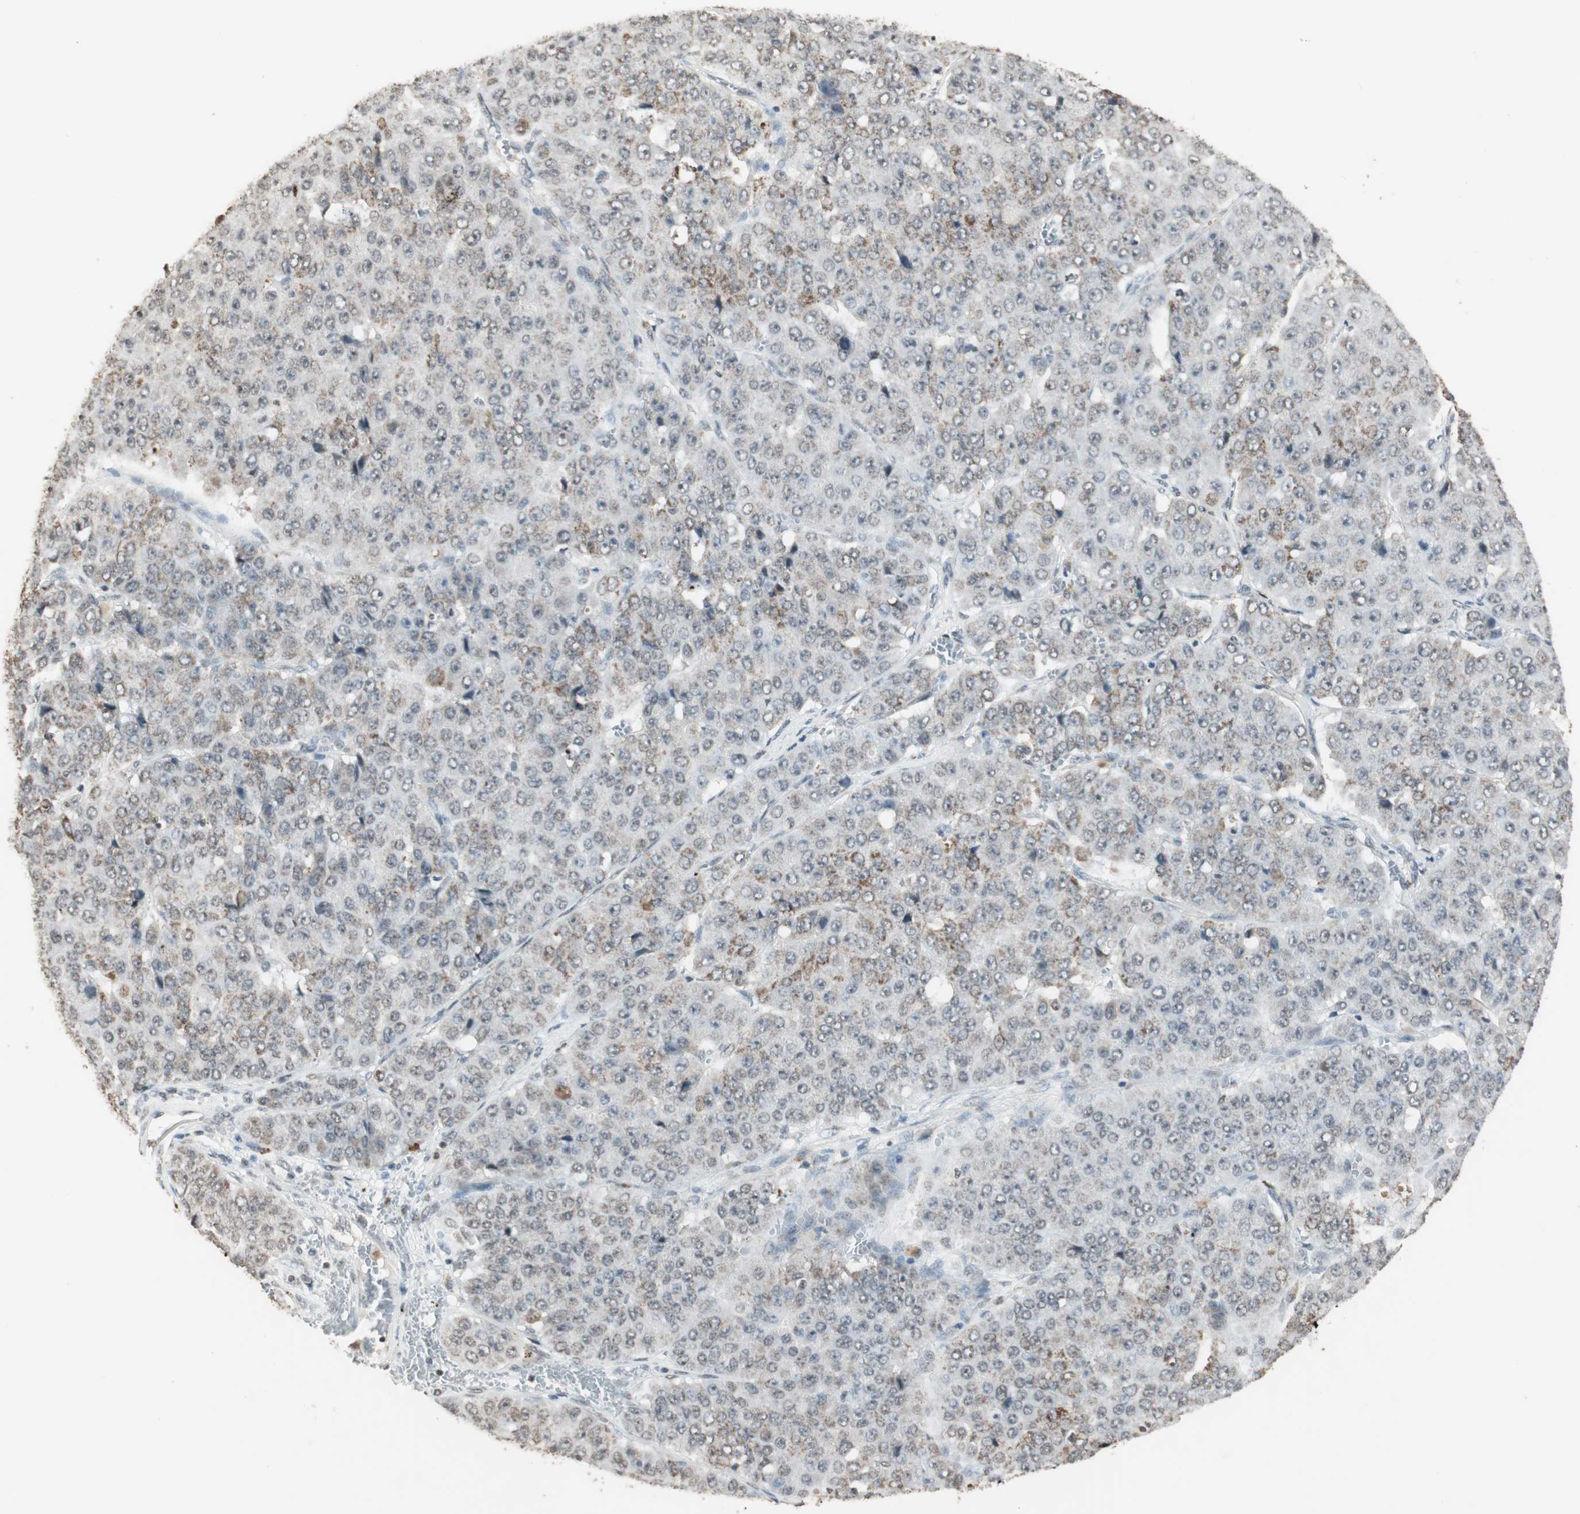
{"staining": {"intensity": "weak", "quantity": "25%-75%", "location": "cytoplasmic/membranous"}, "tissue": "pancreatic cancer", "cell_type": "Tumor cells", "image_type": "cancer", "snomed": [{"axis": "morphology", "description": "Adenocarcinoma, NOS"}, {"axis": "topography", "description": "Pancreas"}], "caption": "Pancreatic cancer (adenocarcinoma) stained with a brown dye shows weak cytoplasmic/membranous positive expression in approximately 25%-75% of tumor cells.", "gene": "PRELID1", "patient": {"sex": "male", "age": 50}}